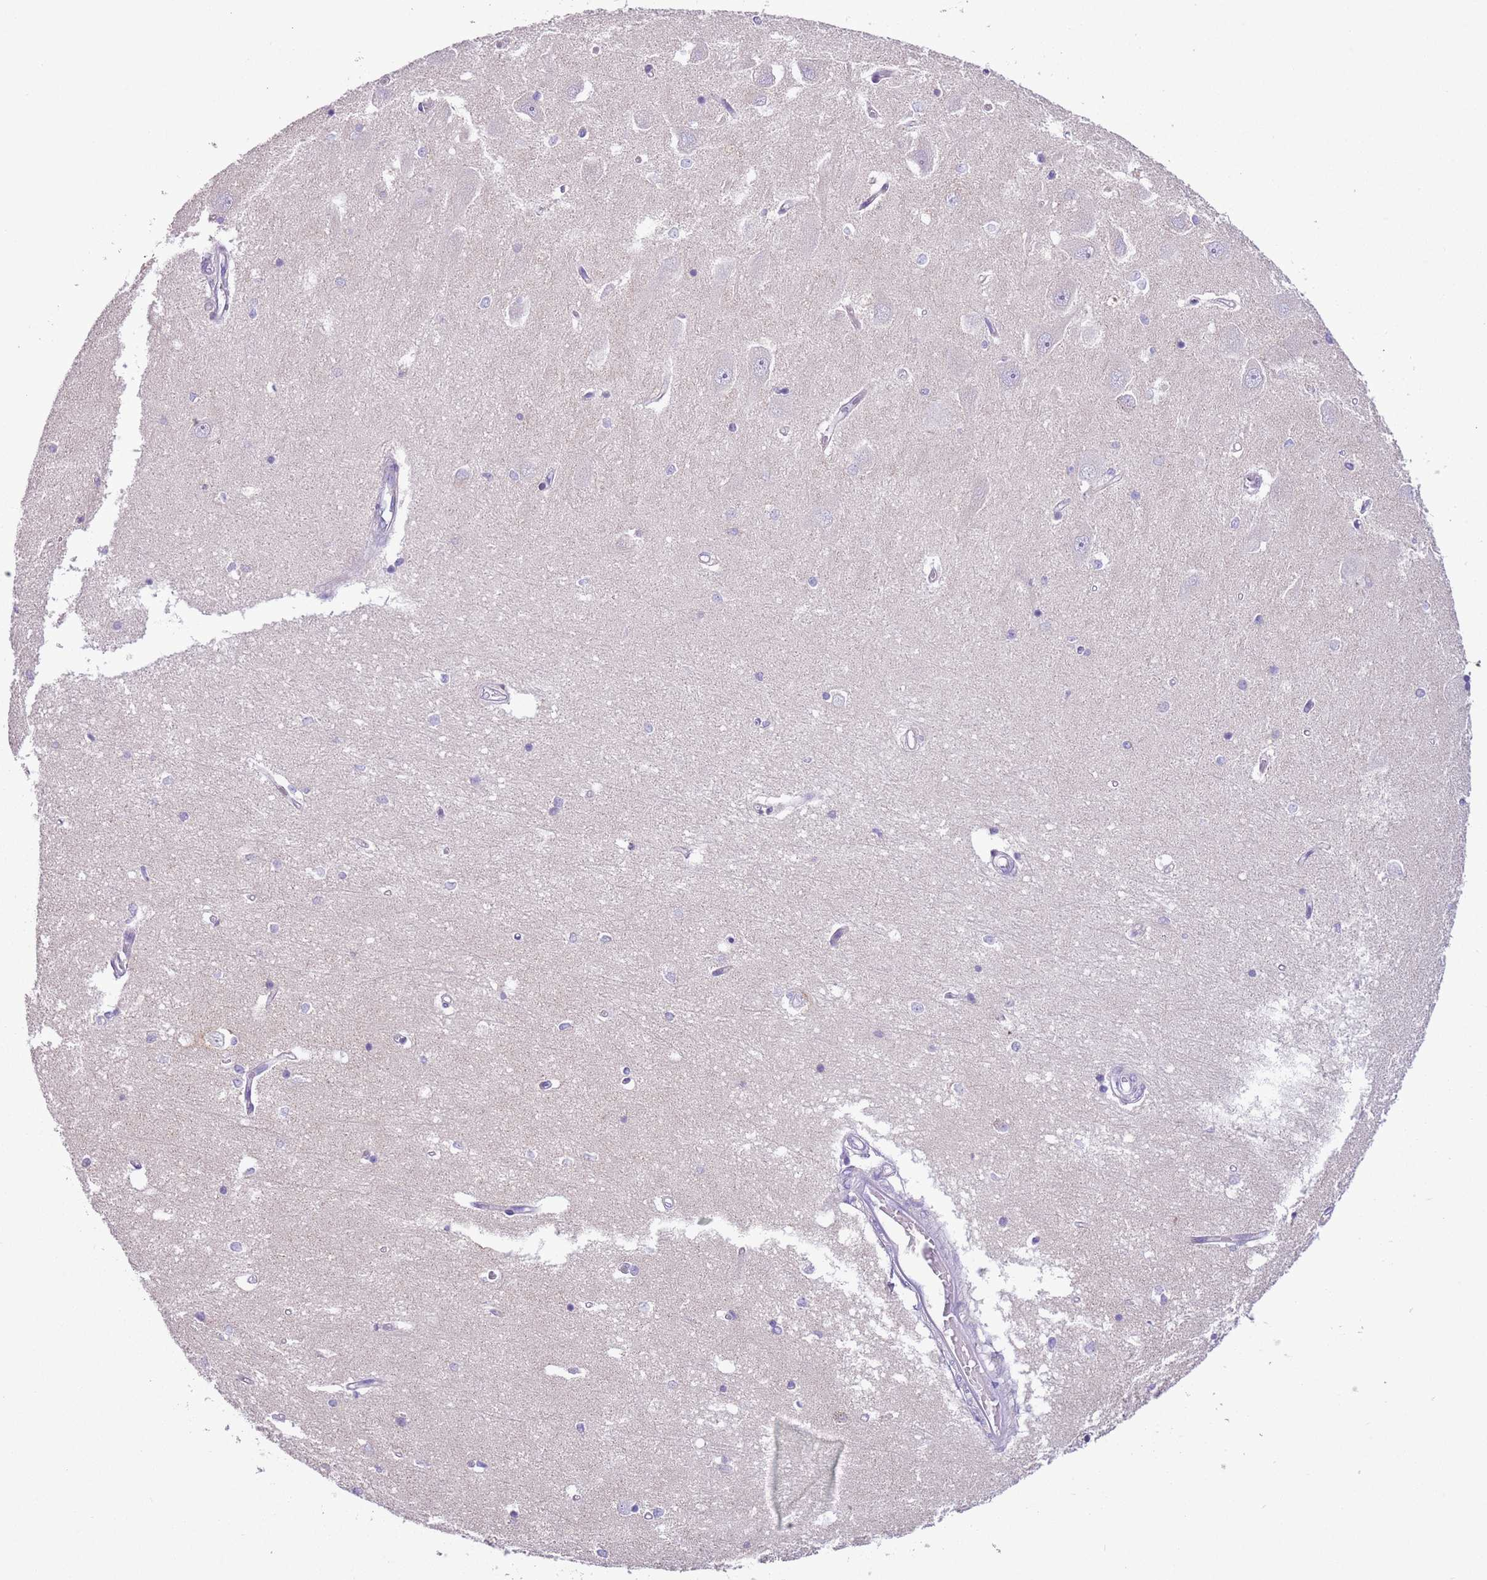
{"staining": {"intensity": "negative", "quantity": "none", "location": "none"}, "tissue": "hippocampus", "cell_type": "Glial cells", "image_type": "normal", "snomed": [{"axis": "morphology", "description": "Normal tissue, NOS"}, {"axis": "topography", "description": "Hippocampus"}], "caption": "Micrograph shows no protein staining in glial cells of benign hippocampus.", "gene": "ZNF697", "patient": {"sex": "male", "age": 45}}